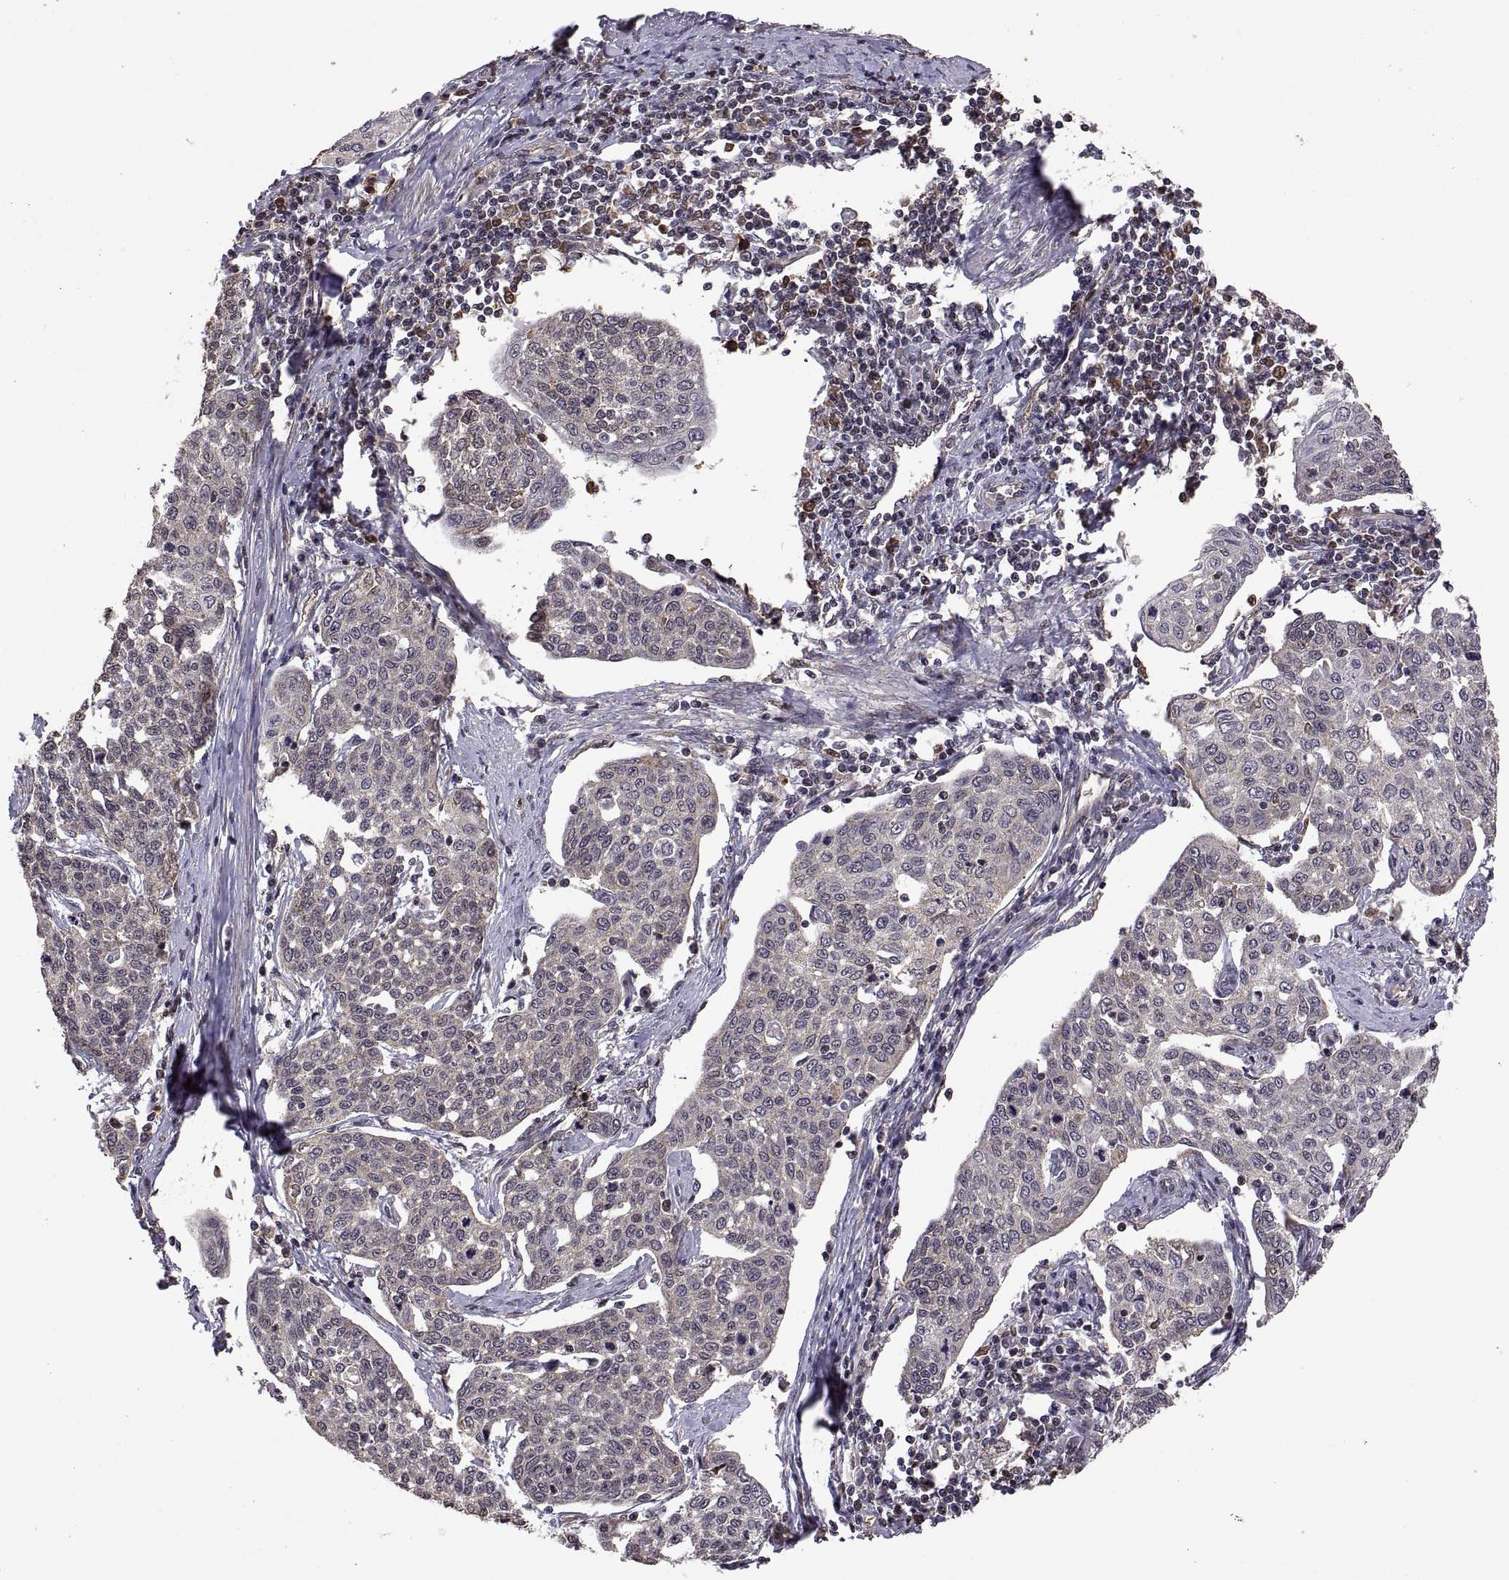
{"staining": {"intensity": "weak", "quantity": "25%-75%", "location": "cytoplasmic/membranous"}, "tissue": "cervical cancer", "cell_type": "Tumor cells", "image_type": "cancer", "snomed": [{"axis": "morphology", "description": "Squamous cell carcinoma, NOS"}, {"axis": "topography", "description": "Cervix"}], "caption": "Cervical cancer stained with IHC reveals weak cytoplasmic/membranous positivity in approximately 25%-75% of tumor cells.", "gene": "ZNRF2", "patient": {"sex": "female", "age": 34}}